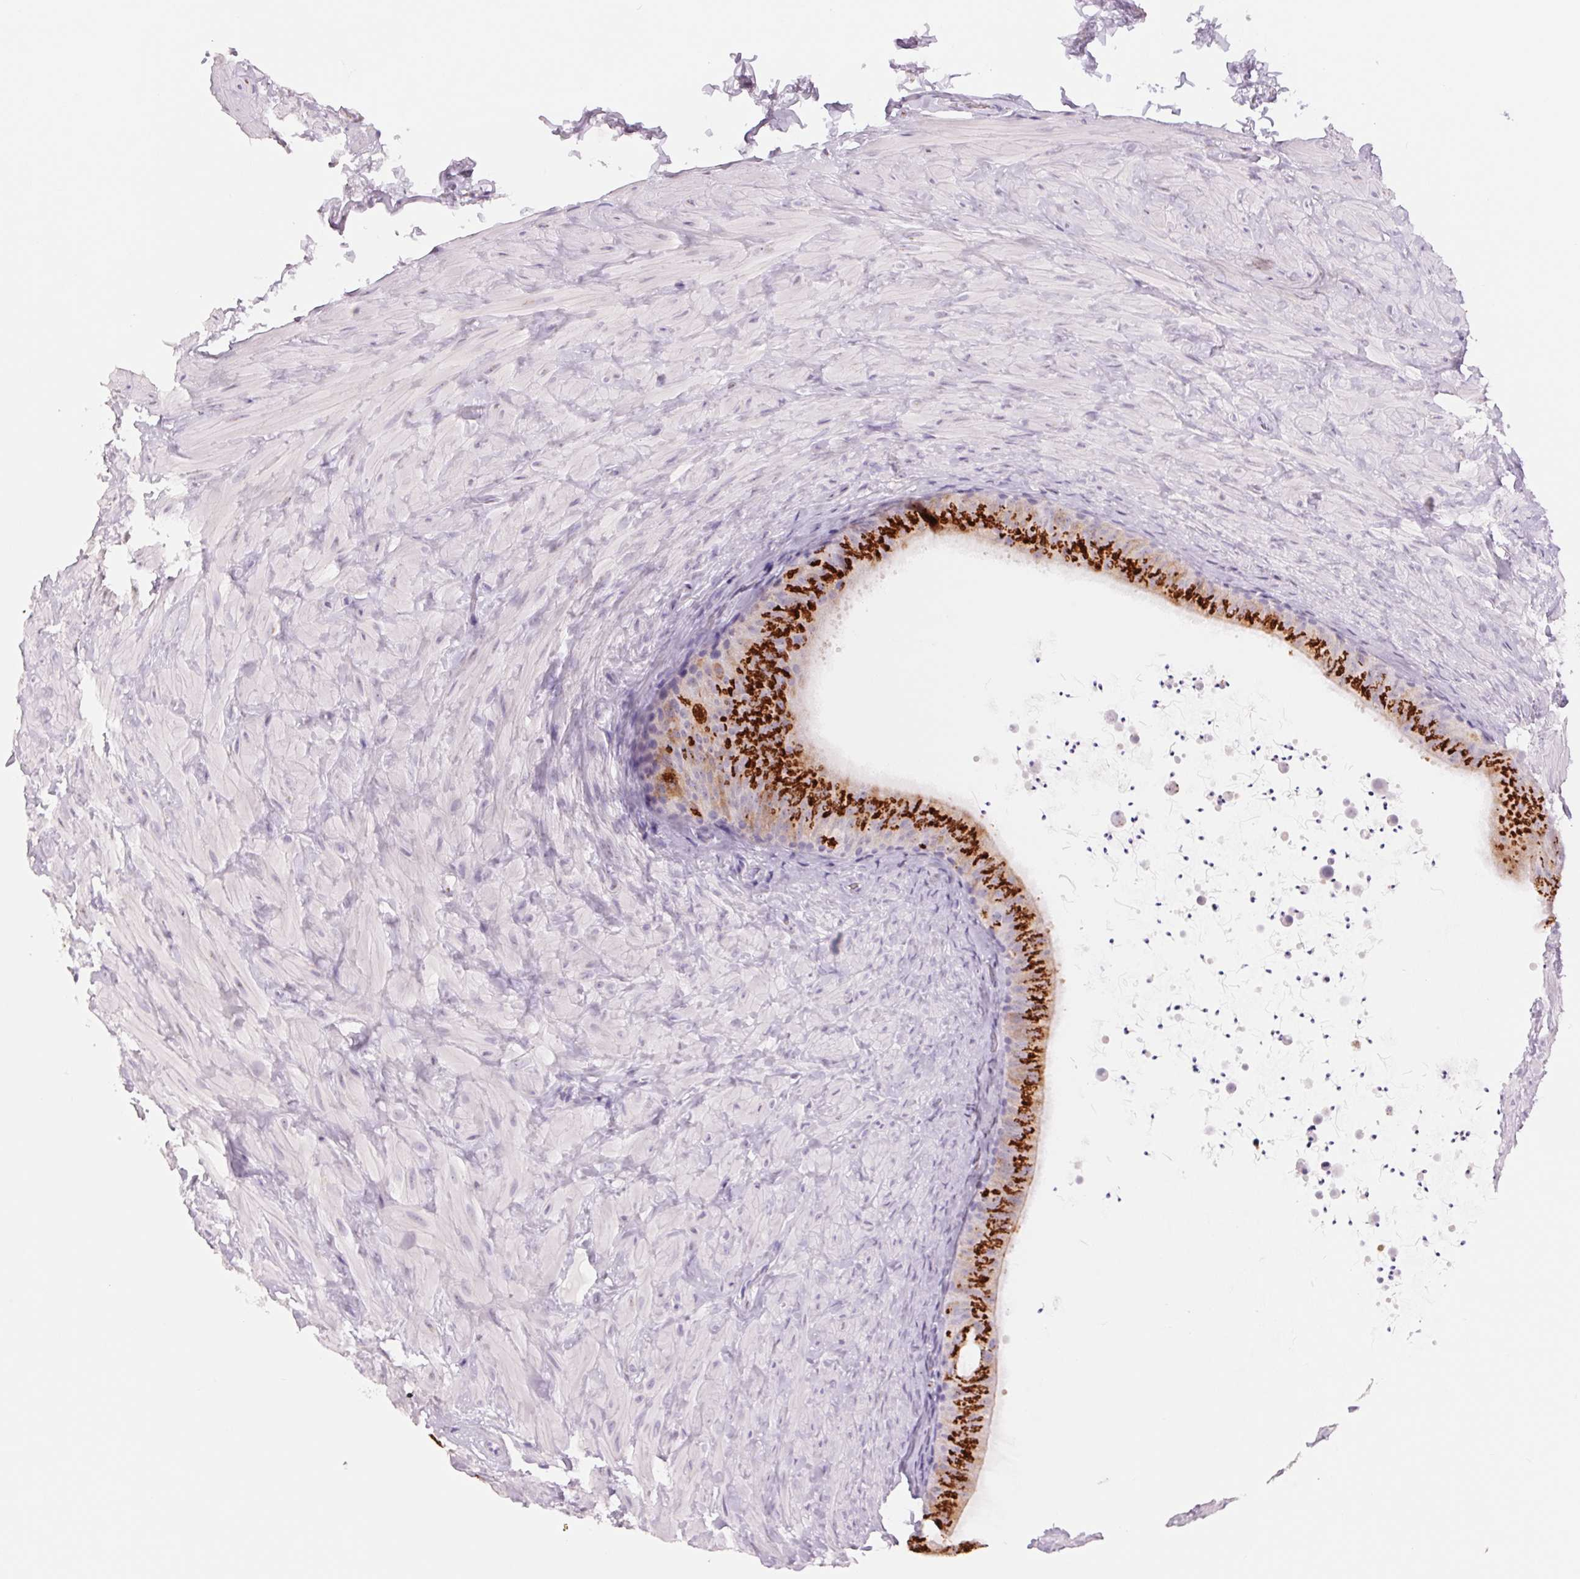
{"staining": {"intensity": "strong", "quantity": ">75%", "location": "cytoplasmic/membranous"}, "tissue": "epididymis", "cell_type": "Glandular cells", "image_type": "normal", "snomed": [{"axis": "morphology", "description": "Normal tissue, NOS"}, {"axis": "topography", "description": "Epididymis, spermatic cord, NOS"}, {"axis": "topography", "description": "Epididymis"}], "caption": "Immunohistochemistry (DAB) staining of unremarkable human epididymis demonstrates strong cytoplasmic/membranous protein expression in about >75% of glandular cells. (DAB (3,3'-diaminobenzidine) IHC with brightfield microscopy, high magnification).", "gene": "GALNT7", "patient": {"sex": "male", "age": 31}}